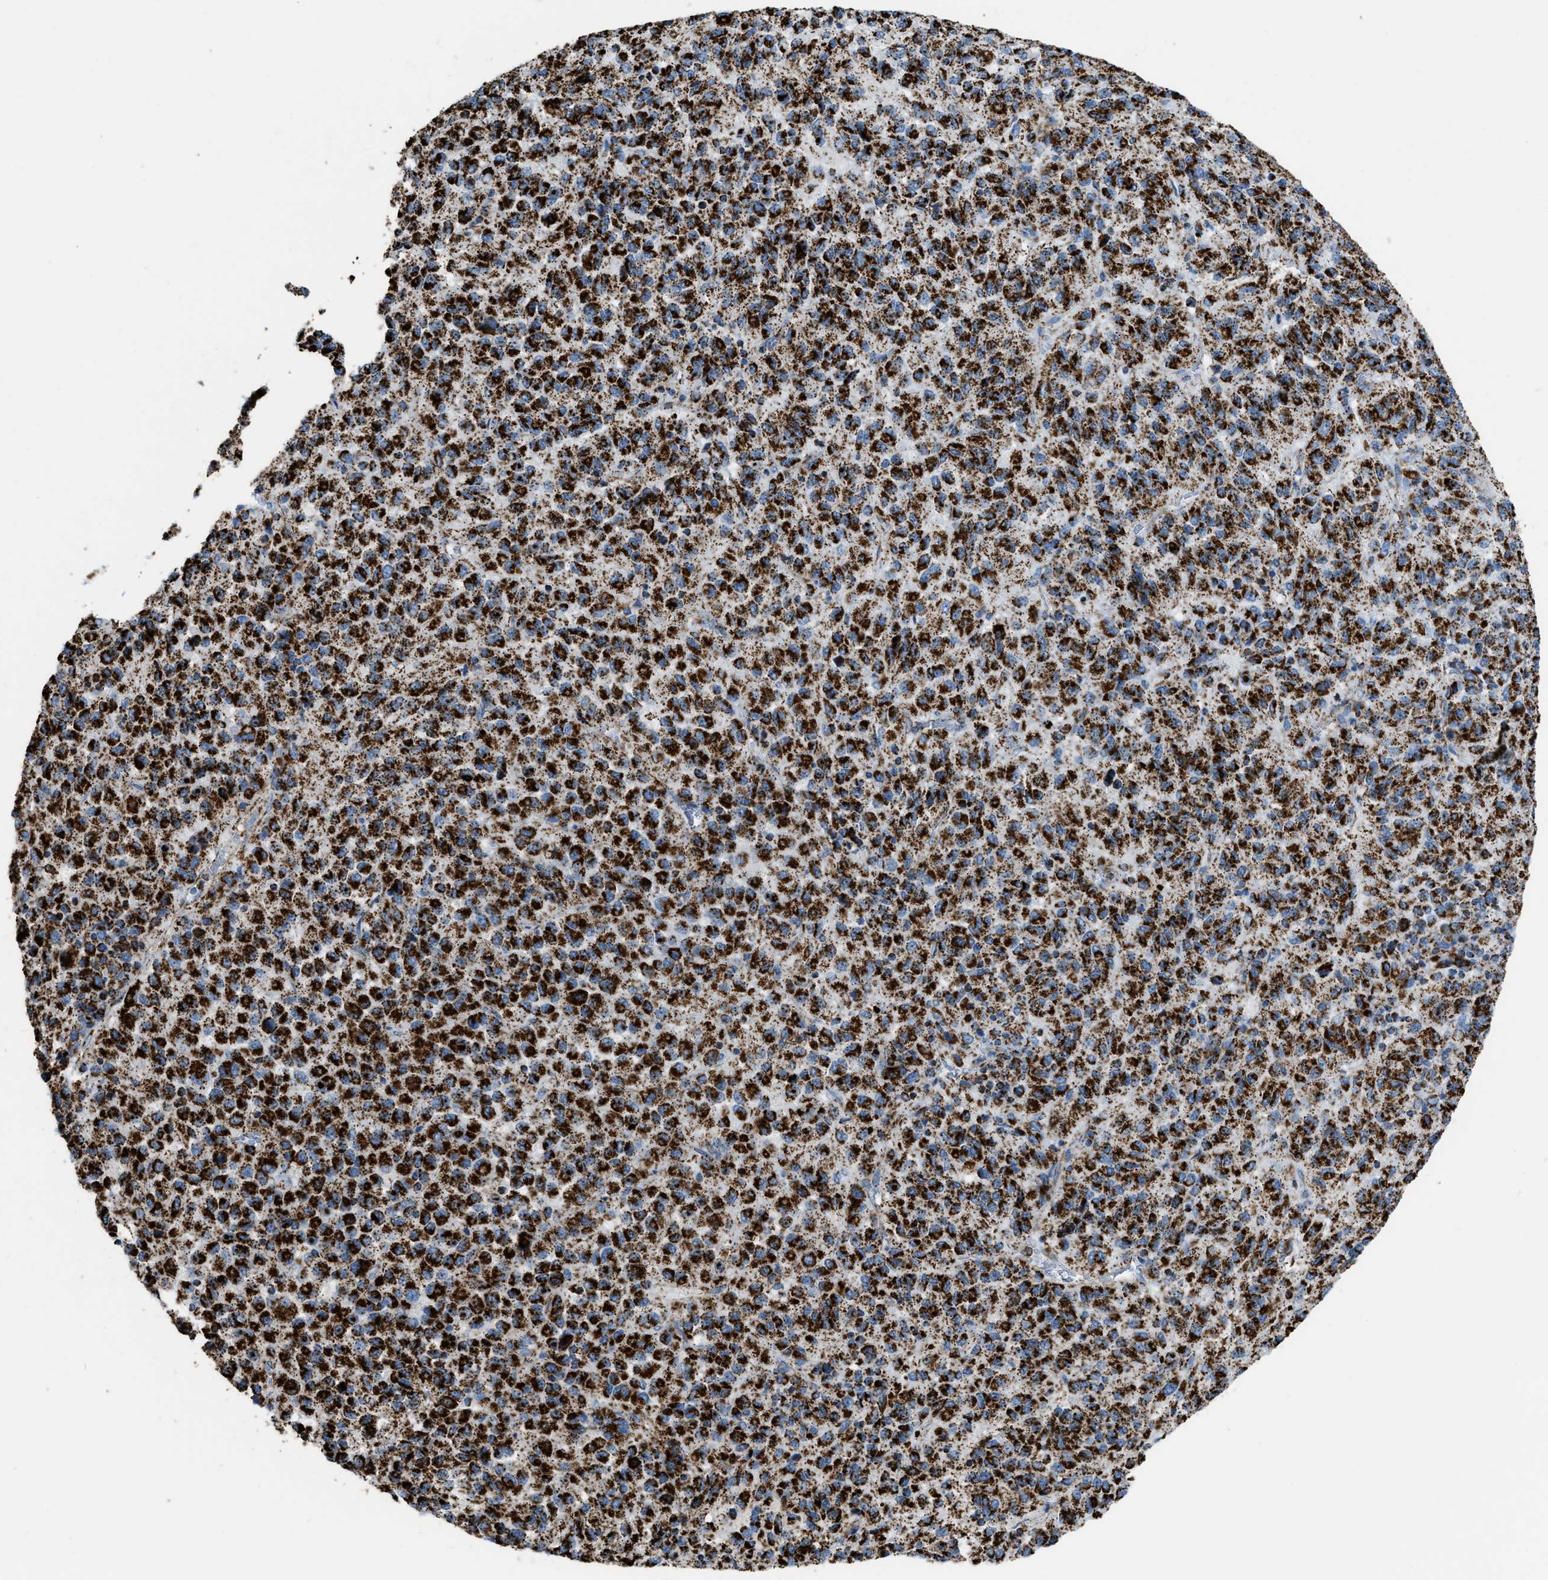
{"staining": {"intensity": "strong", "quantity": ">75%", "location": "cytoplasmic/membranous"}, "tissue": "melanoma", "cell_type": "Tumor cells", "image_type": "cancer", "snomed": [{"axis": "morphology", "description": "Malignant melanoma, Metastatic site"}, {"axis": "topography", "description": "Lung"}], "caption": "Human malignant melanoma (metastatic site) stained with a protein marker exhibits strong staining in tumor cells.", "gene": "ETFB", "patient": {"sex": "male", "age": 64}}